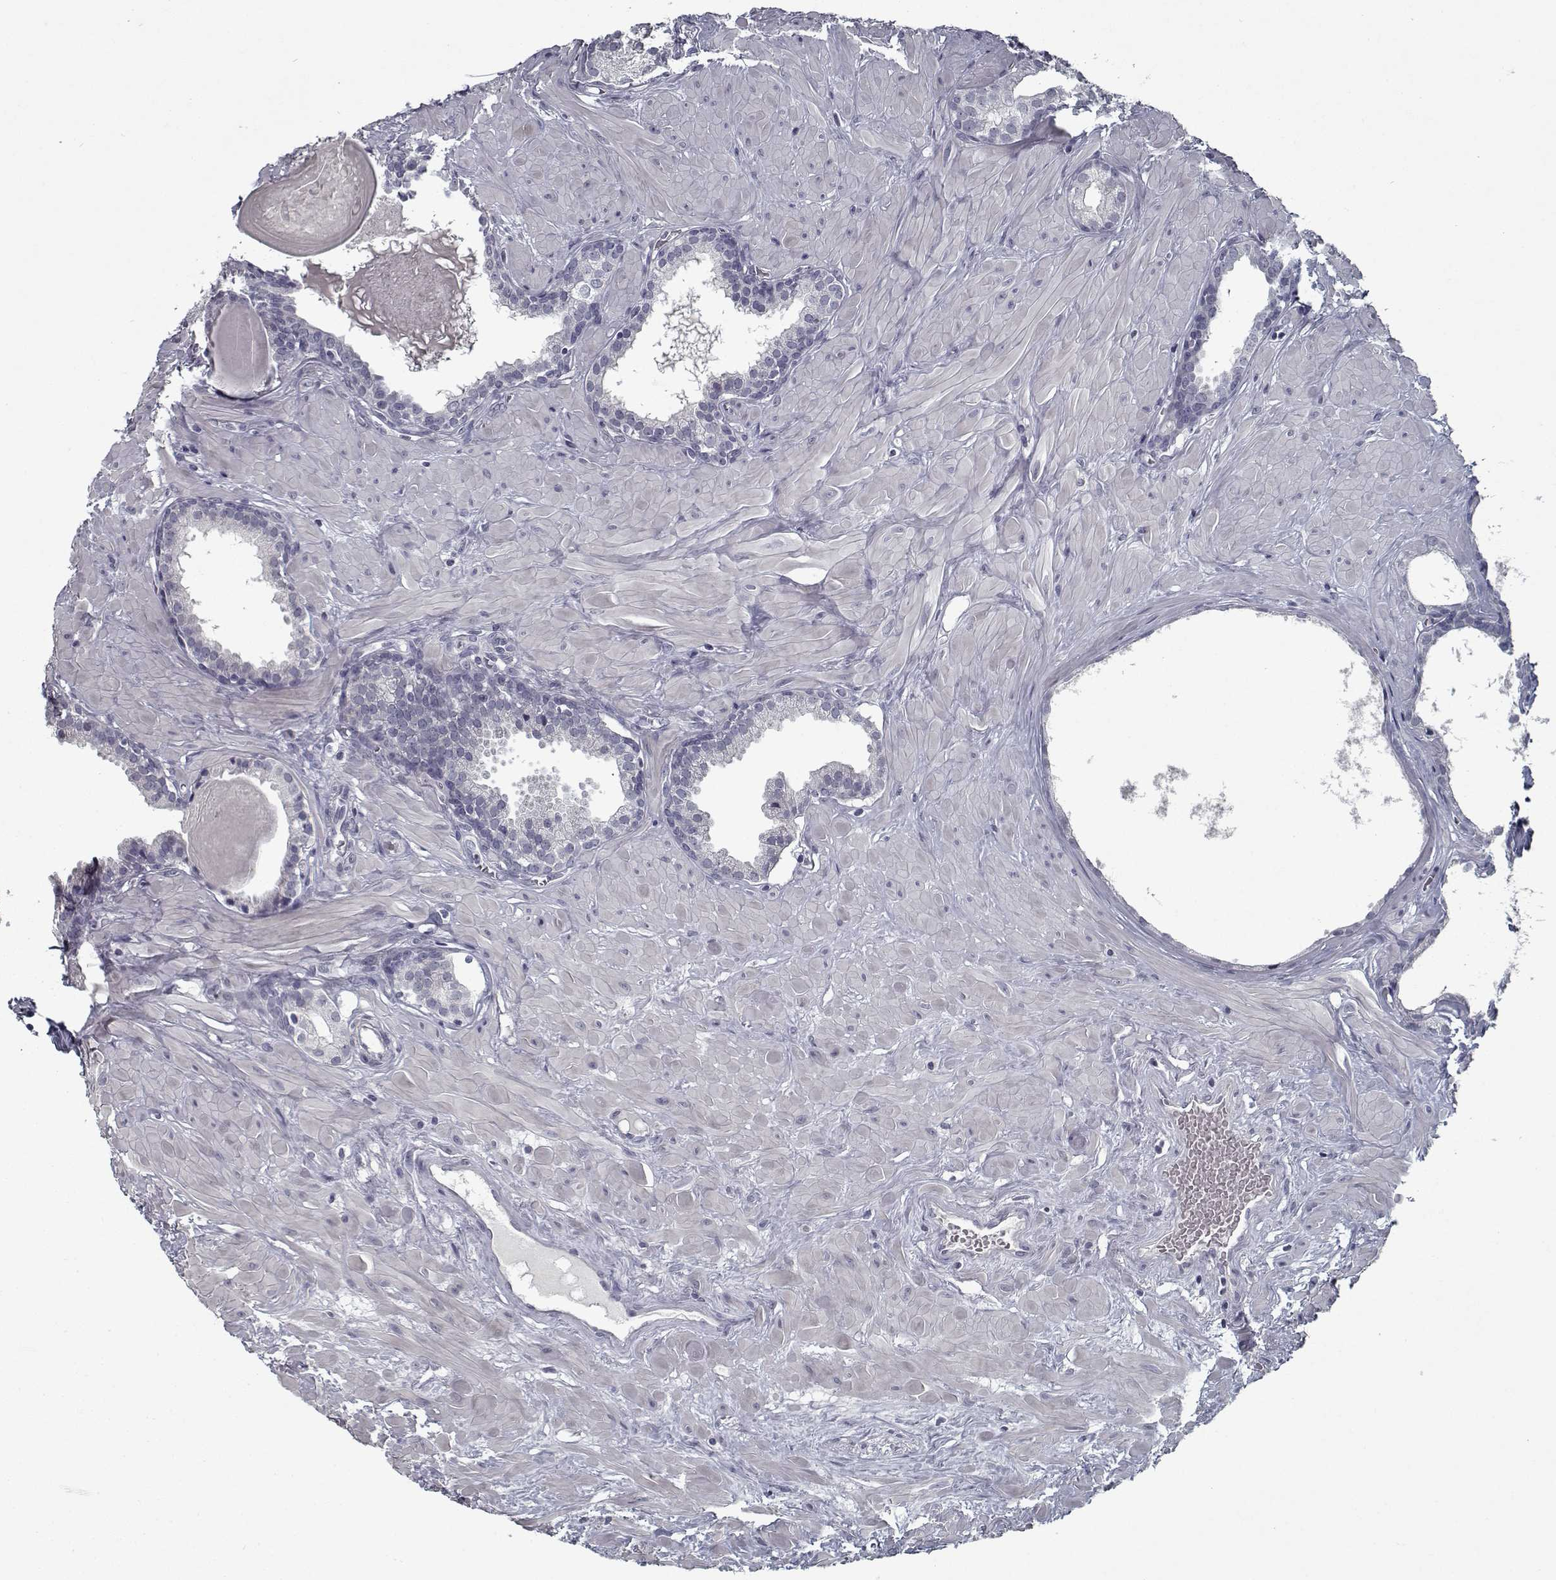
{"staining": {"intensity": "negative", "quantity": "none", "location": "none"}, "tissue": "prostate", "cell_type": "Glandular cells", "image_type": "normal", "snomed": [{"axis": "morphology", "description": "Normal tissue, NOS"}, {"axis": "topography", "description": "Prostate"}], "caption": "DAB (3,3'-diaminobenzidine) immunohistochemical staining of benign prostate reveals no significant staining in glandular cells.", "gene": "GAD2", "patient": {"sex": "male", "age": 48}}